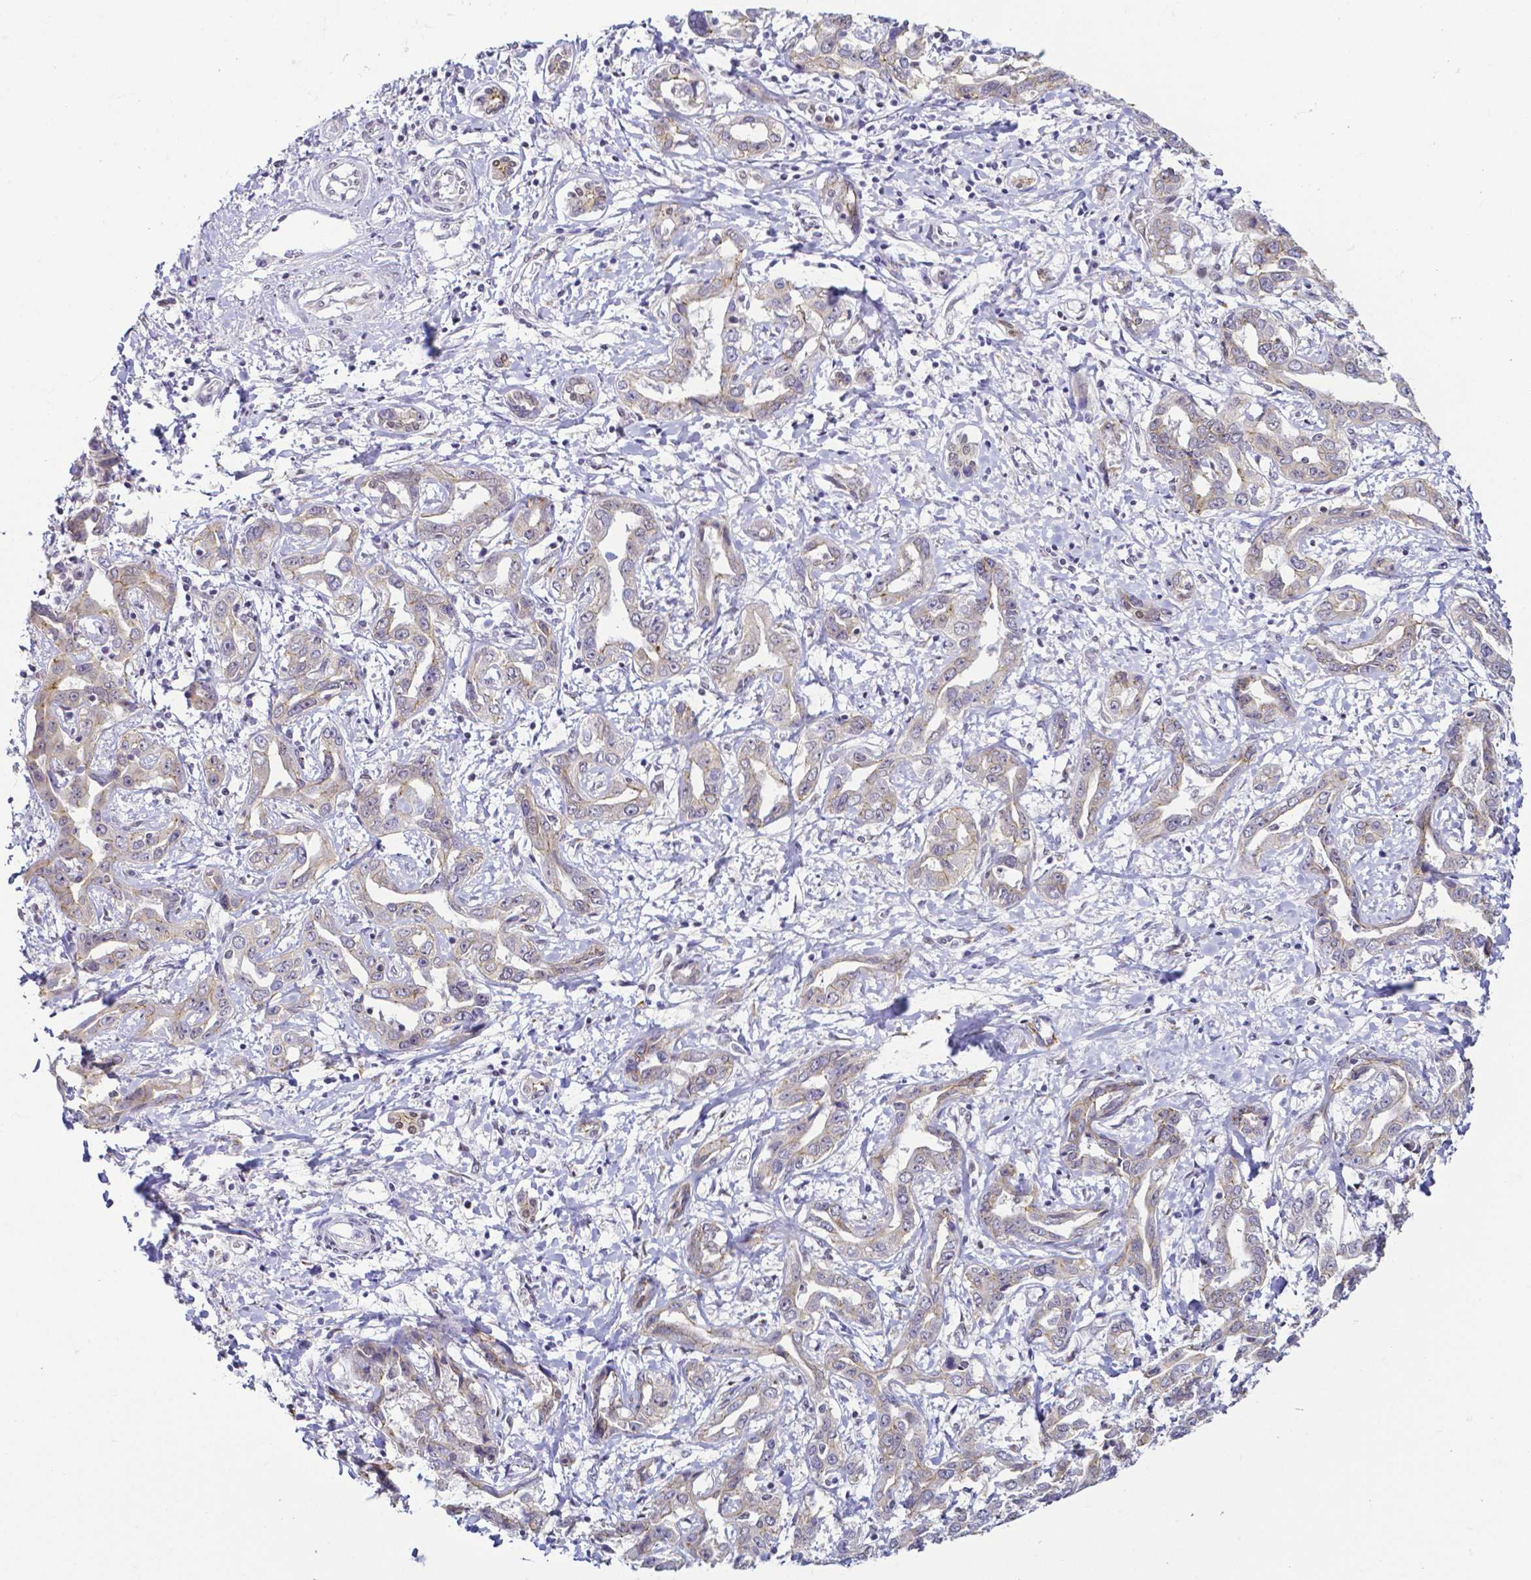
{"staining": {"intensity": "weak", "quantity": "<25%", "location": "cytoplasmic/membranous"}, "tissue": "liver cancer", "cell_type": "Tumor cells", "image_type": "cancer", "snomed": [{"axis": "morphology", "description": "Cholangiocarcinoma"}, {"axis": "topography", "description": "Liver"}], "caption": "Liver cancer was stained to show a protein in brown. There is no significant expression in tumor cells.", "gene": "FAM83G", "patient": {"sex": "male", "age": 59}}